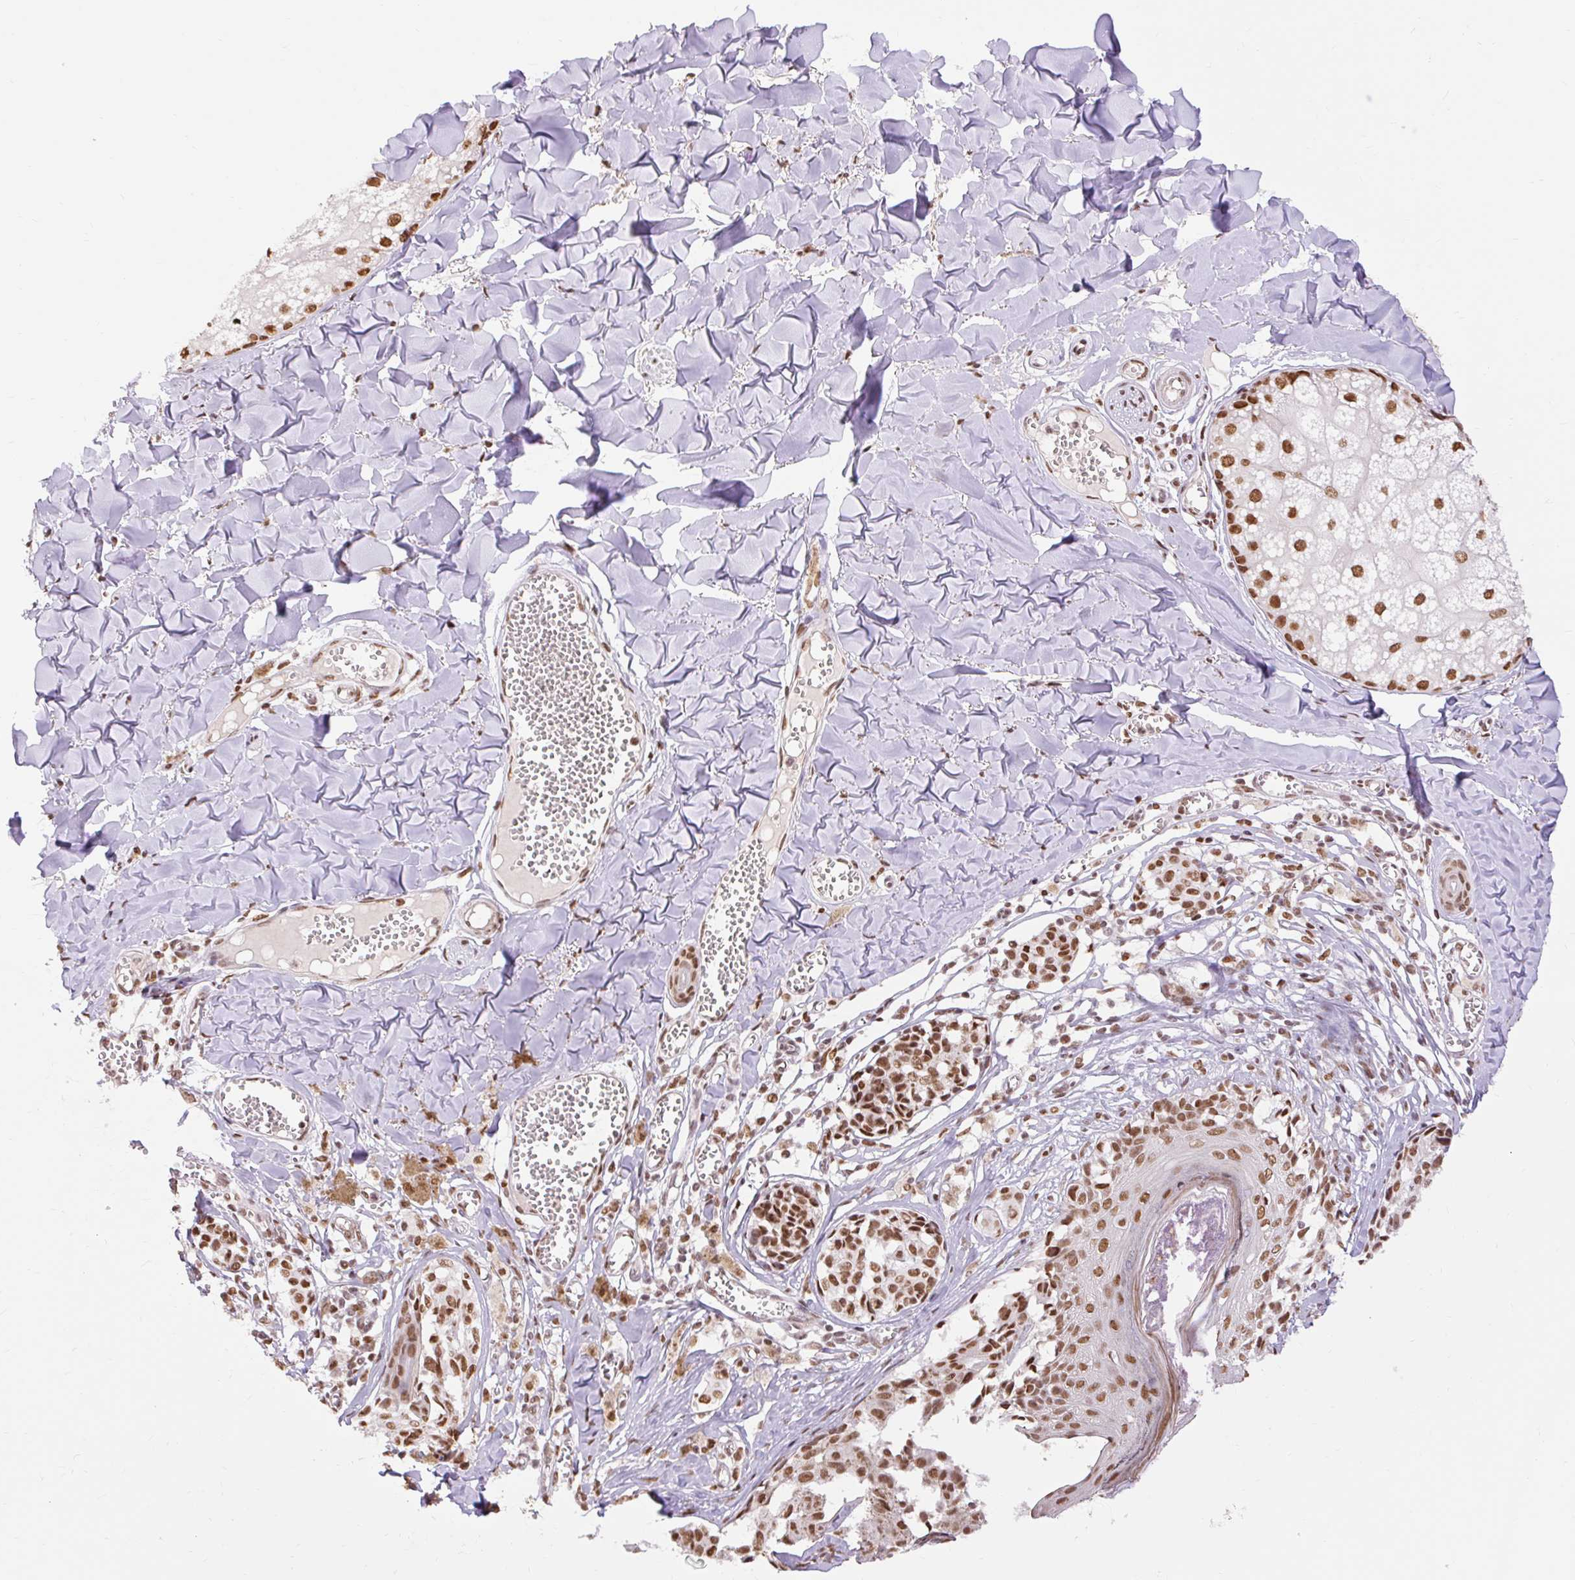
{"staining": {"intensity": "strong", "quantity": ">75%", "location": "nuclear"}, "tissue": "melanoma", "cell_type": "Tumor cells", "image_type": "cancer", "snomed": [{"axis": "morphology", "description": "Malignant melanoma, NOS"}, {"axis": "topography", "description": "Skin"}], "caption": "A micrograph of human malignant melanoma stained for a protein displays strong nuclear brown staining in tumor cells. The protein of interest is shown in brown color, while the nuclei are stained blue.", "gene": "NPIPB12", "patient": {"sex": "female", "age": 43}}